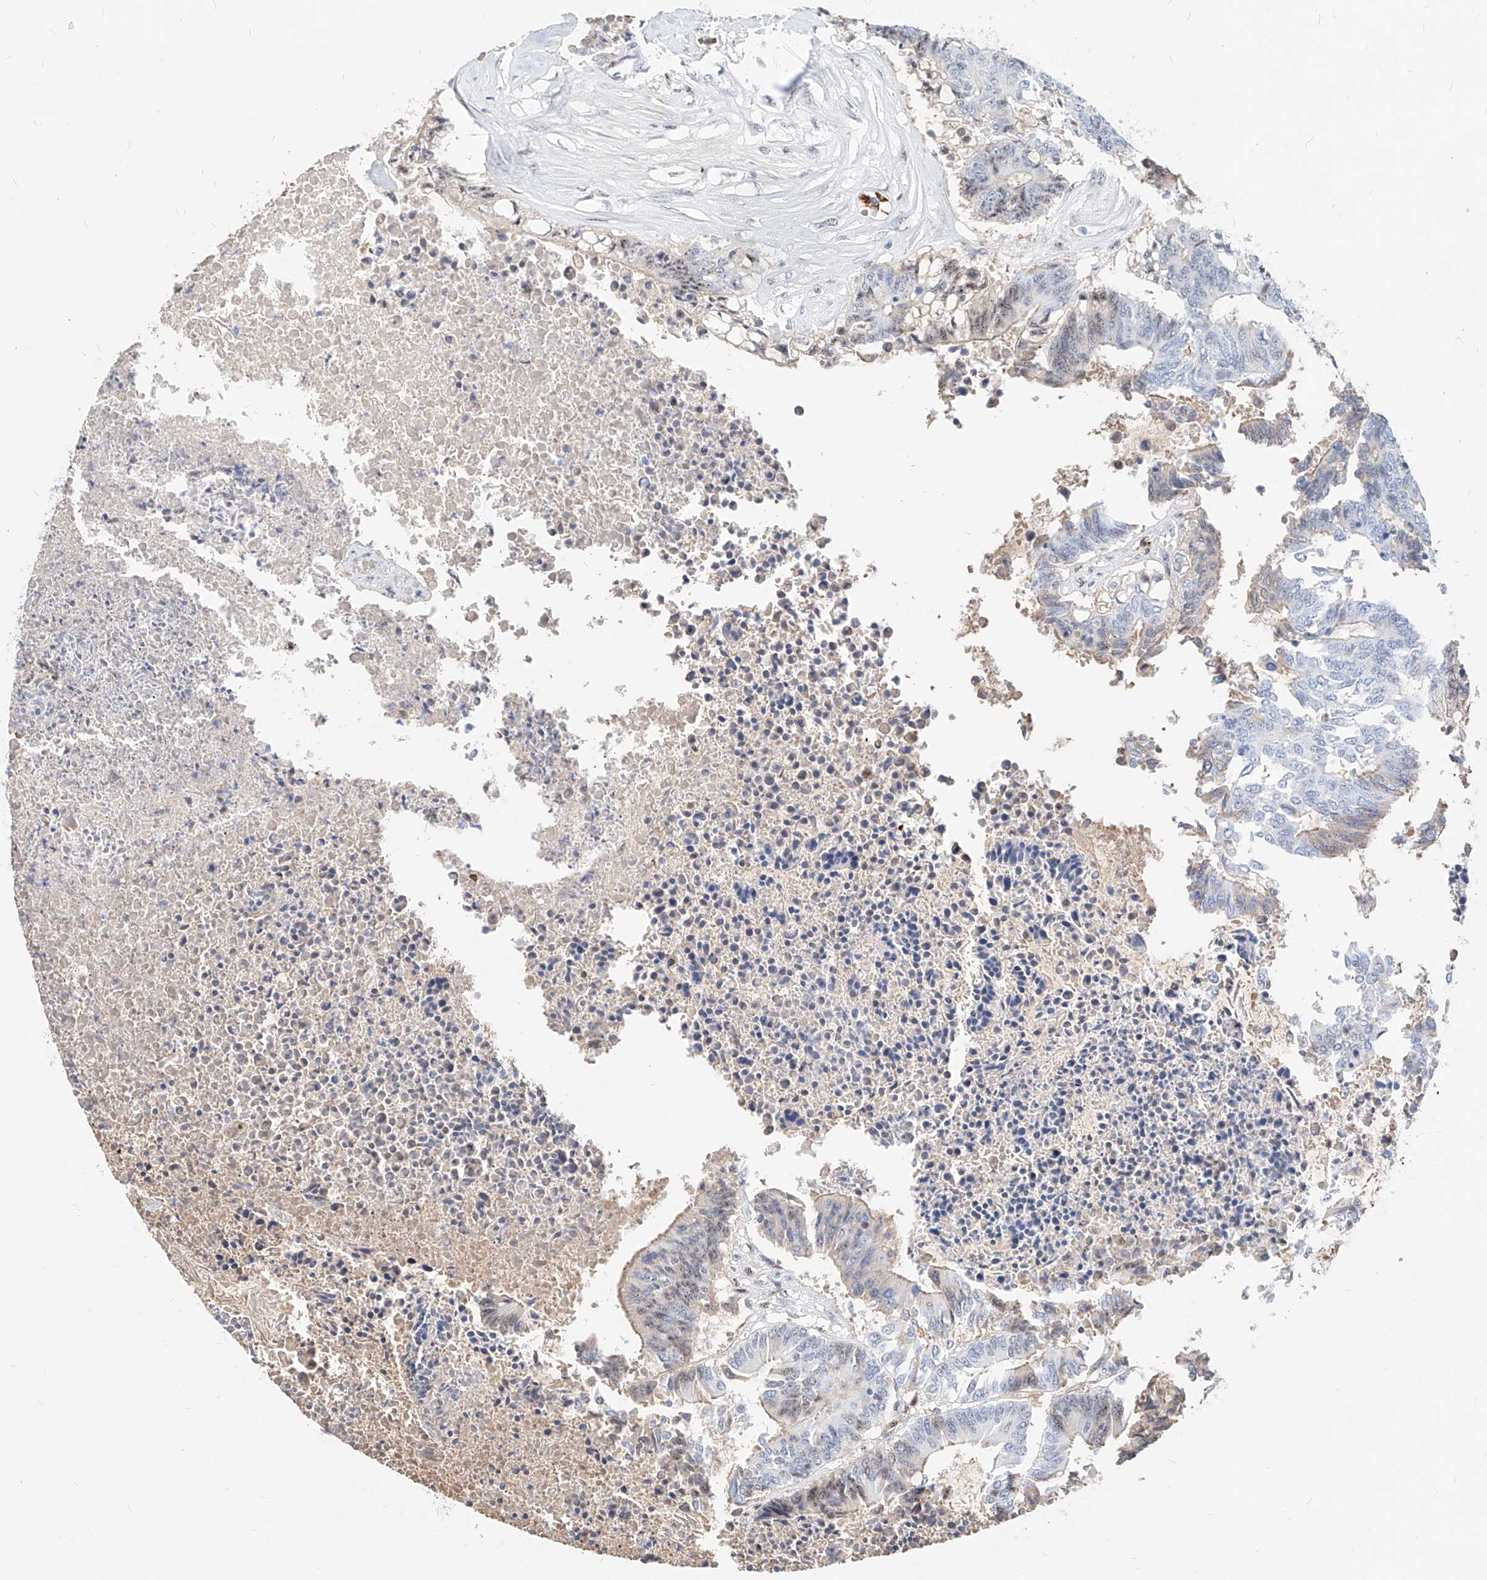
{"staining": {"intensity": "moderate", "quantity": "<25%", "location": "nuclear"}, "tissue": "colorectal cancer", "cell_type": "Tumor cells", "image_type": "cancer", "snomed": [{"axis": "morphology", "description": "Adenocarcinoma, NOS"}, {"axis": "topography", "description": "Rectum"}], "caption": "Colorectal cancer (adenocarcinoma) was stained to show a protein in brown. There is low levels of moderate nuclear expression in about <25% of tumor cells.", "gene": "ZFP42", "patient": {"sex": "male", "age": 63}}